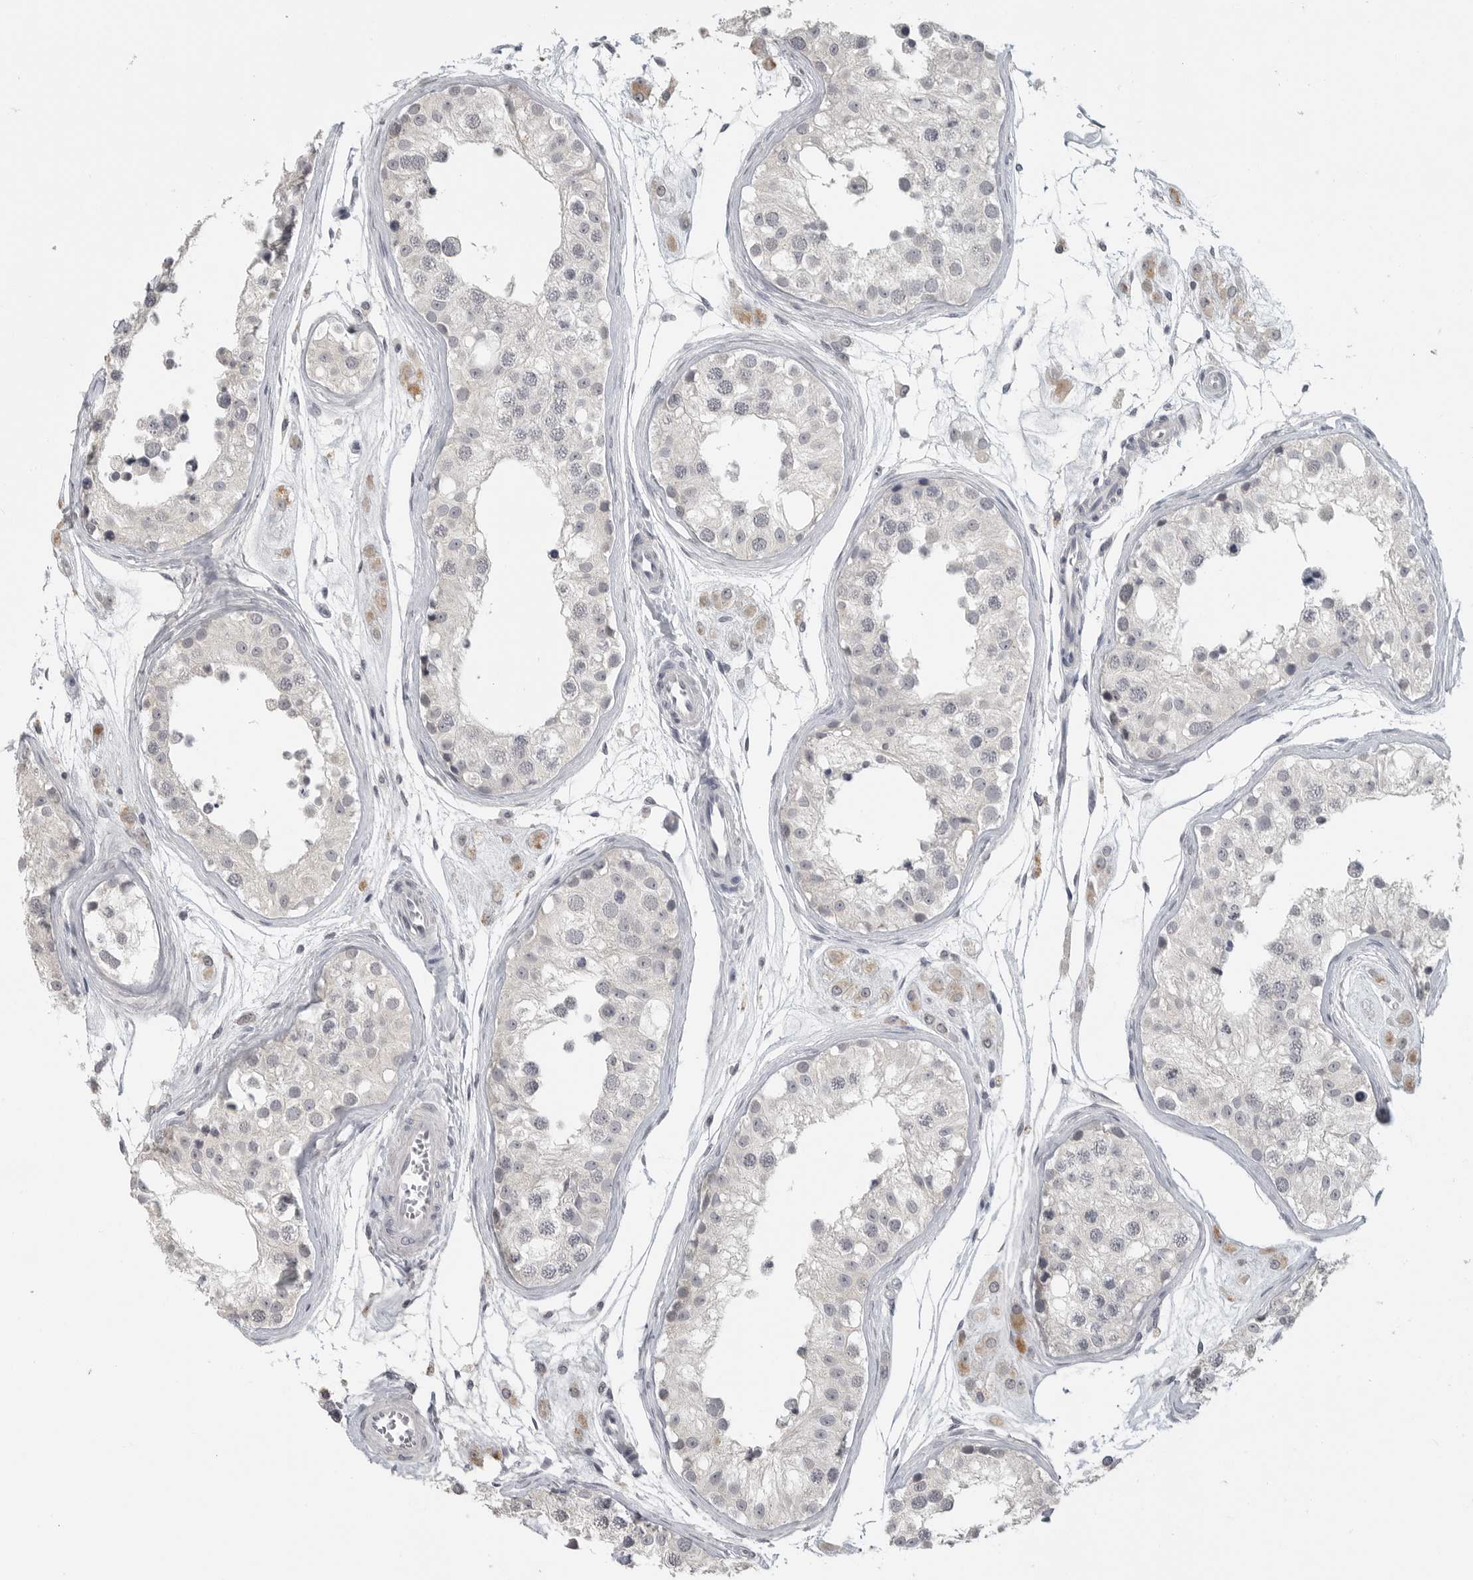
{"staining": {"intensity": "negative", "quantity": "none", "location": "none"}, "tissue": "testis", "cell_type": "Cells in seminiferous ducts", "image_type": "normal", "snomed": [{"axis": "morphology", "description": "Normal tissue, NOS"}, {"axis": "morphology", "description": "Adenocarcinoma, metastatic, NOS"}, {"axis": "topography", "description": "Testis"}], "caption": "Immunohistochemical staining of benign human testis reveals no significant positivity in cells in seminiferous ducts.", "gene": "FOXP3", "patient": {"sex": "male", "age": 26}}